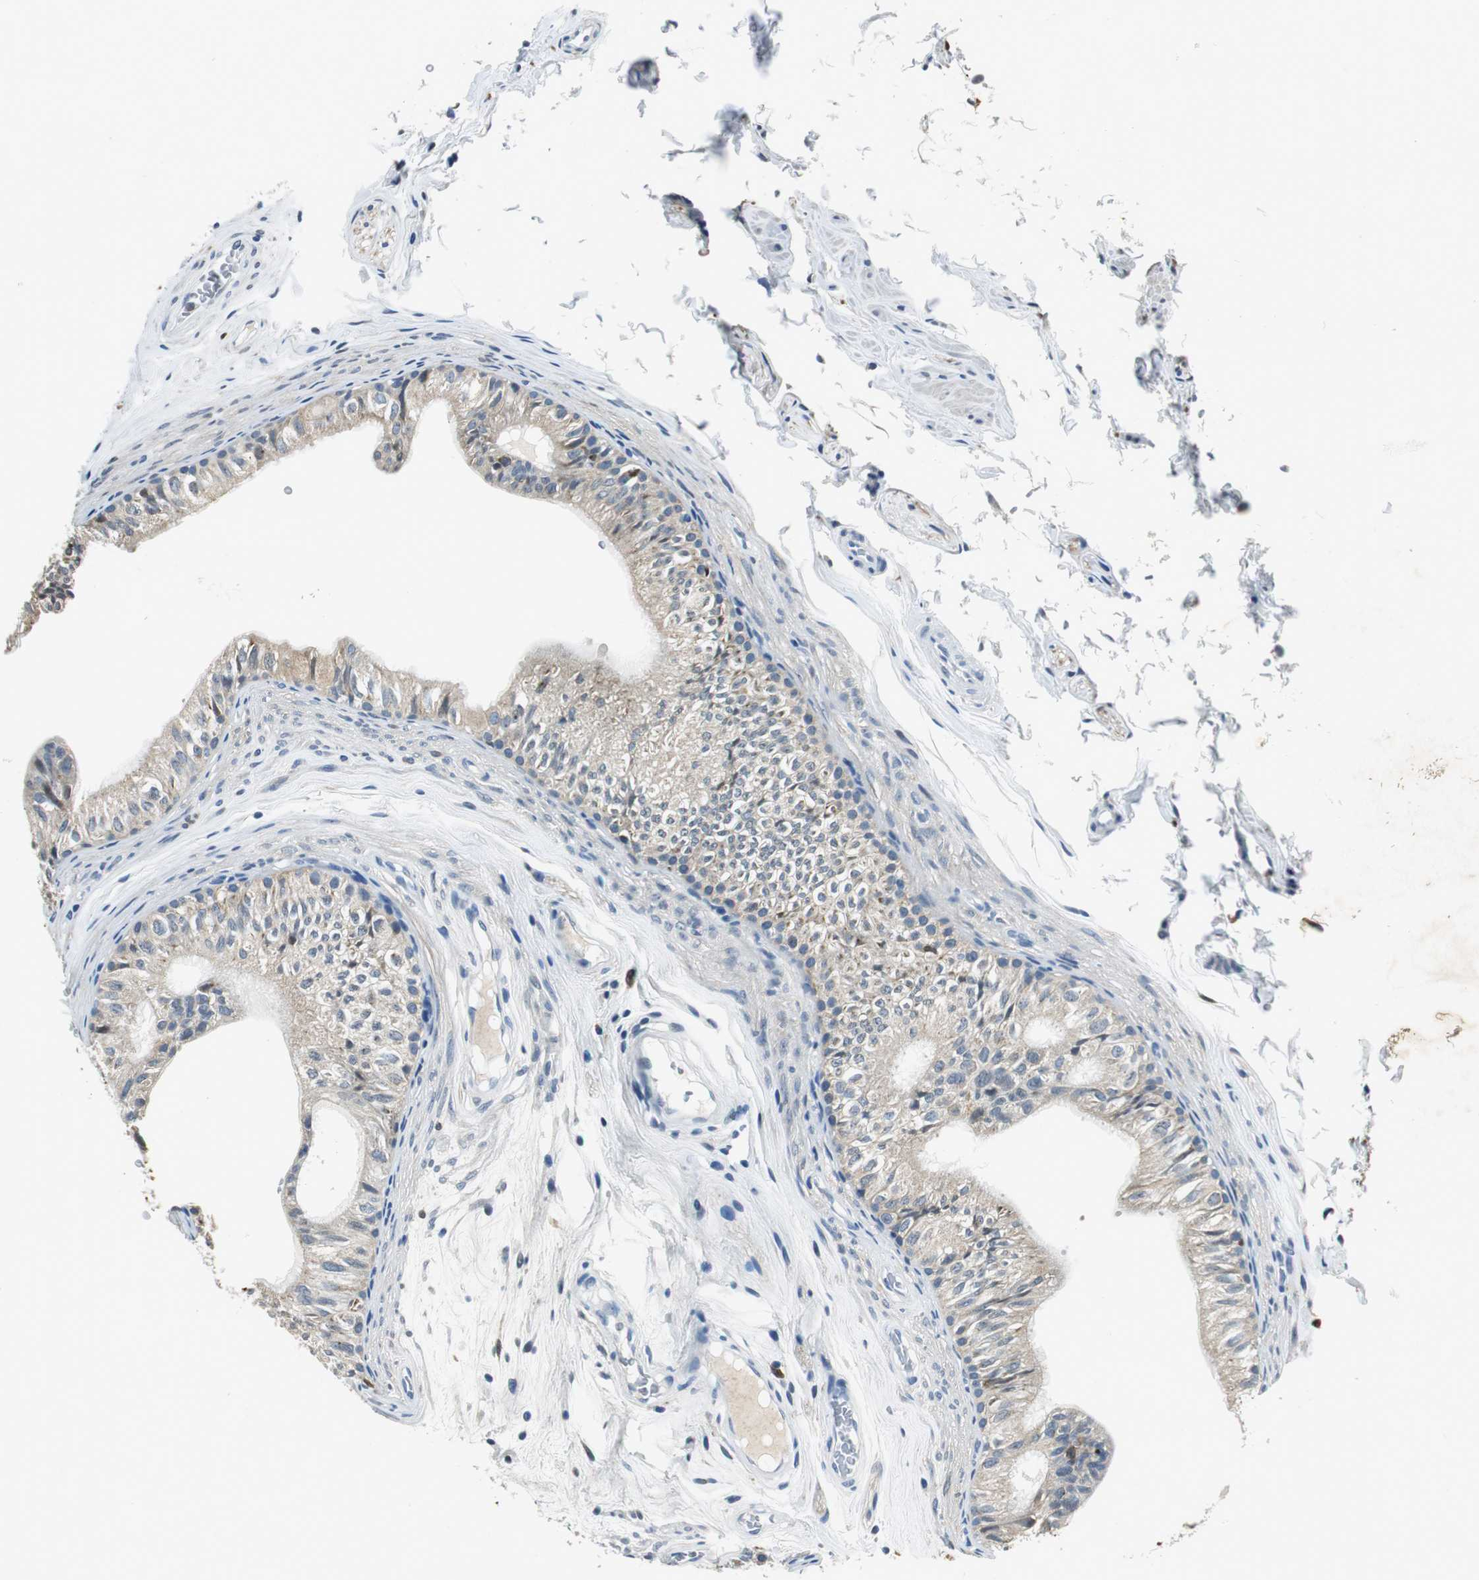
{"staining": {"intensity": "weak", "quantity": "25%-75%", "location": "cytoplasmic/membranous"}, "tissue": "epididymis", "cell_type": "Glandular cells", "image_type": "normal", "snomed": [{"axis": "morphology", "description": "Normal tissue, NOS"}, {"axis": "topography", "description": "Testis"}, {"axis": "topography", "description": "Epididymis"}], "caption": "Normal epididymis demonstrates weak cytoplasmic/membranous positivity in about 25%-75% of glandular cells, visualized by immunohistochemistry.", "gene": "ME1", "patient": {"sex": "male", "age": 36}}